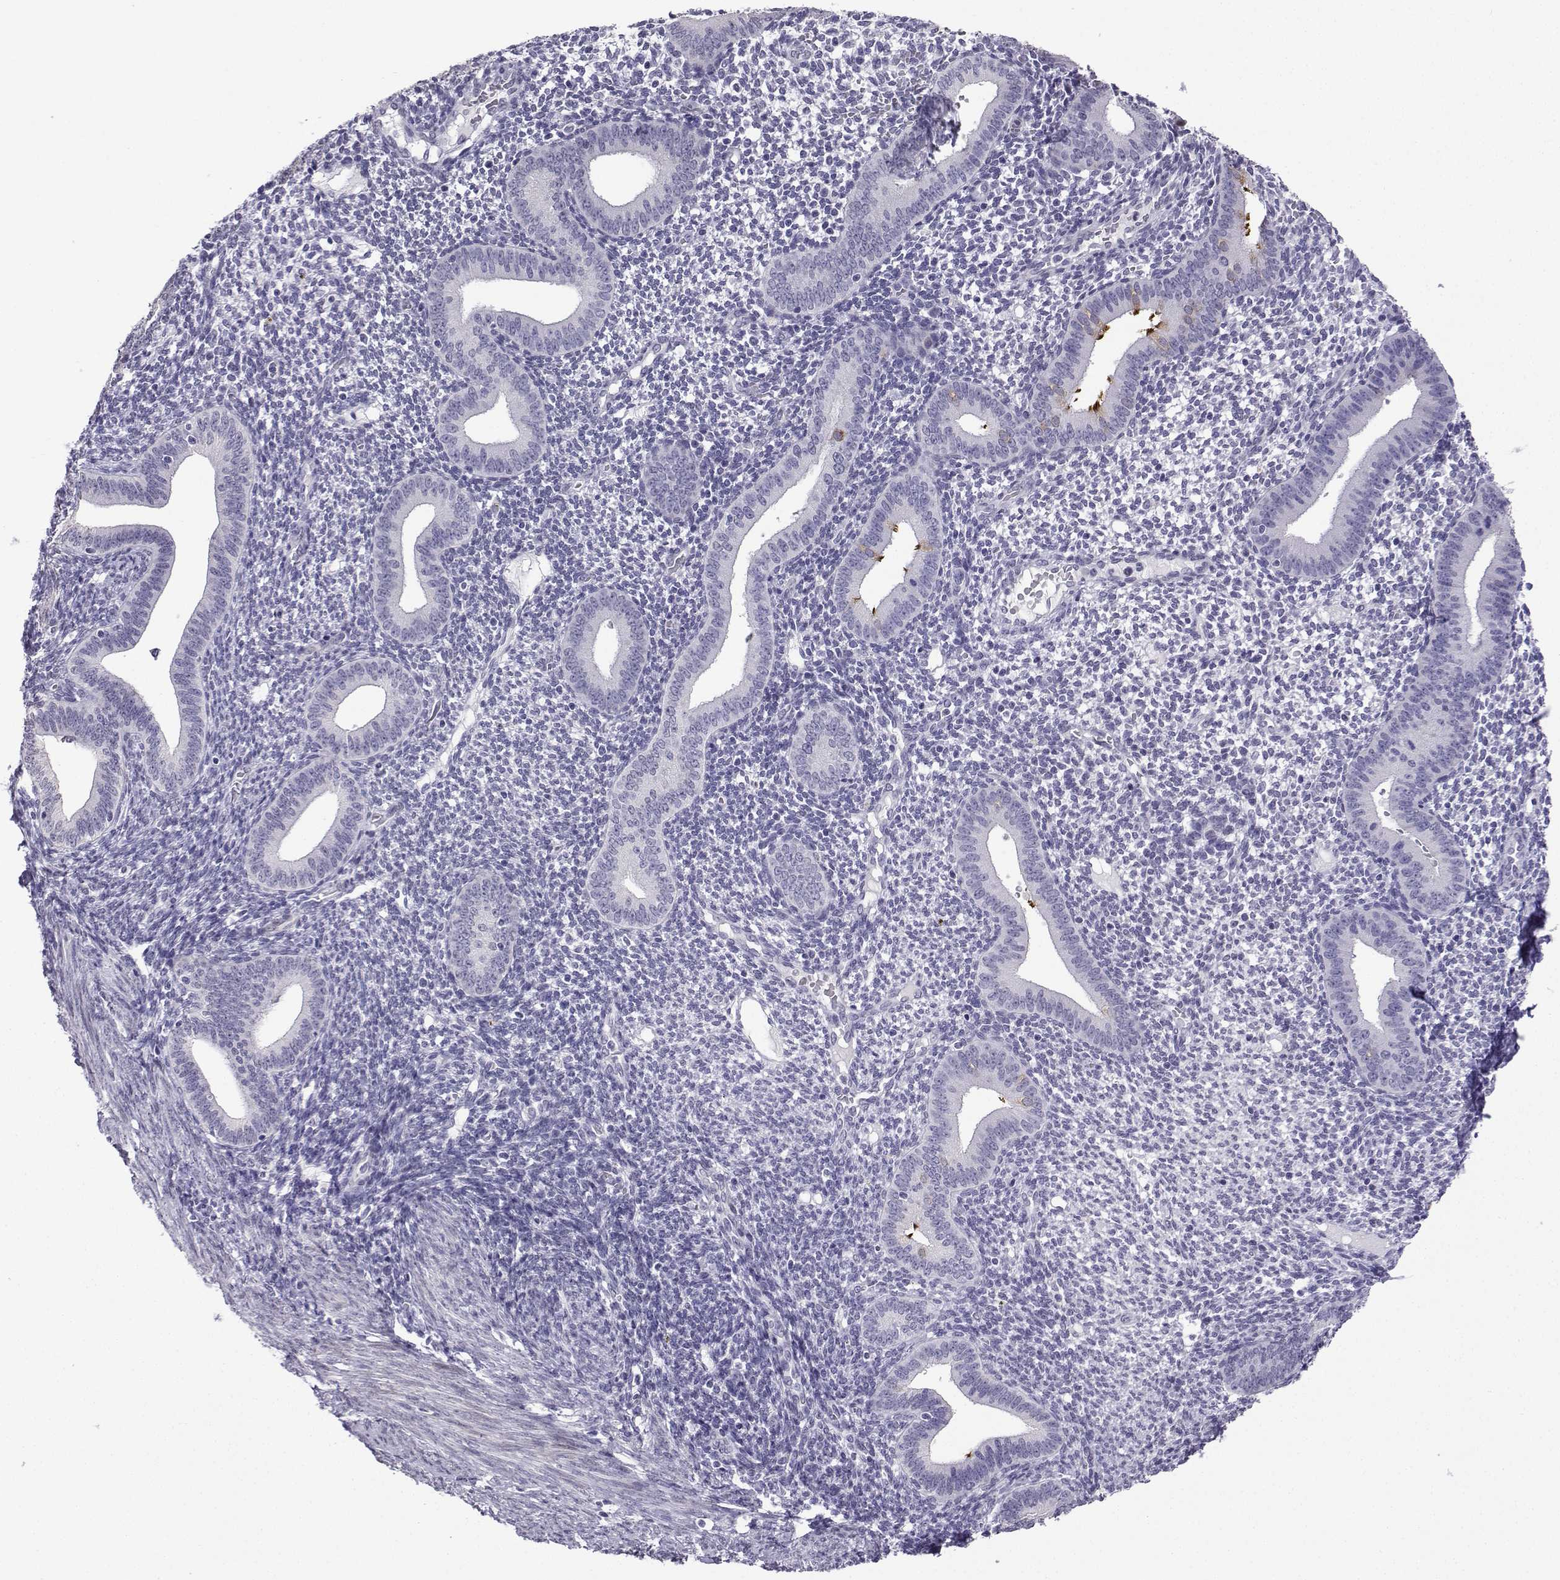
{"staining": {"intensity": "negative", "quantity": "none", "location": "none"}, "tissue": "endometrium", "cell_type": "Cells in endometrial stroma", "image_type": "normal", "snomed": [{"axis": "morphology", "description": "Normal tissue, NOS"}, {"axis": "topography", "description": "Endometrium"}], "caption": "High magnification brightfield microscopy of benign endometrium stained with DAB (brown) and counterstained with hematoxylin (blue): cells in endometrial stroma show no significant expression. (IHC, brightfield microscopy, high magnification).", "gene": "CFAP70", "patient": {"sex": "female", "age": 40}}